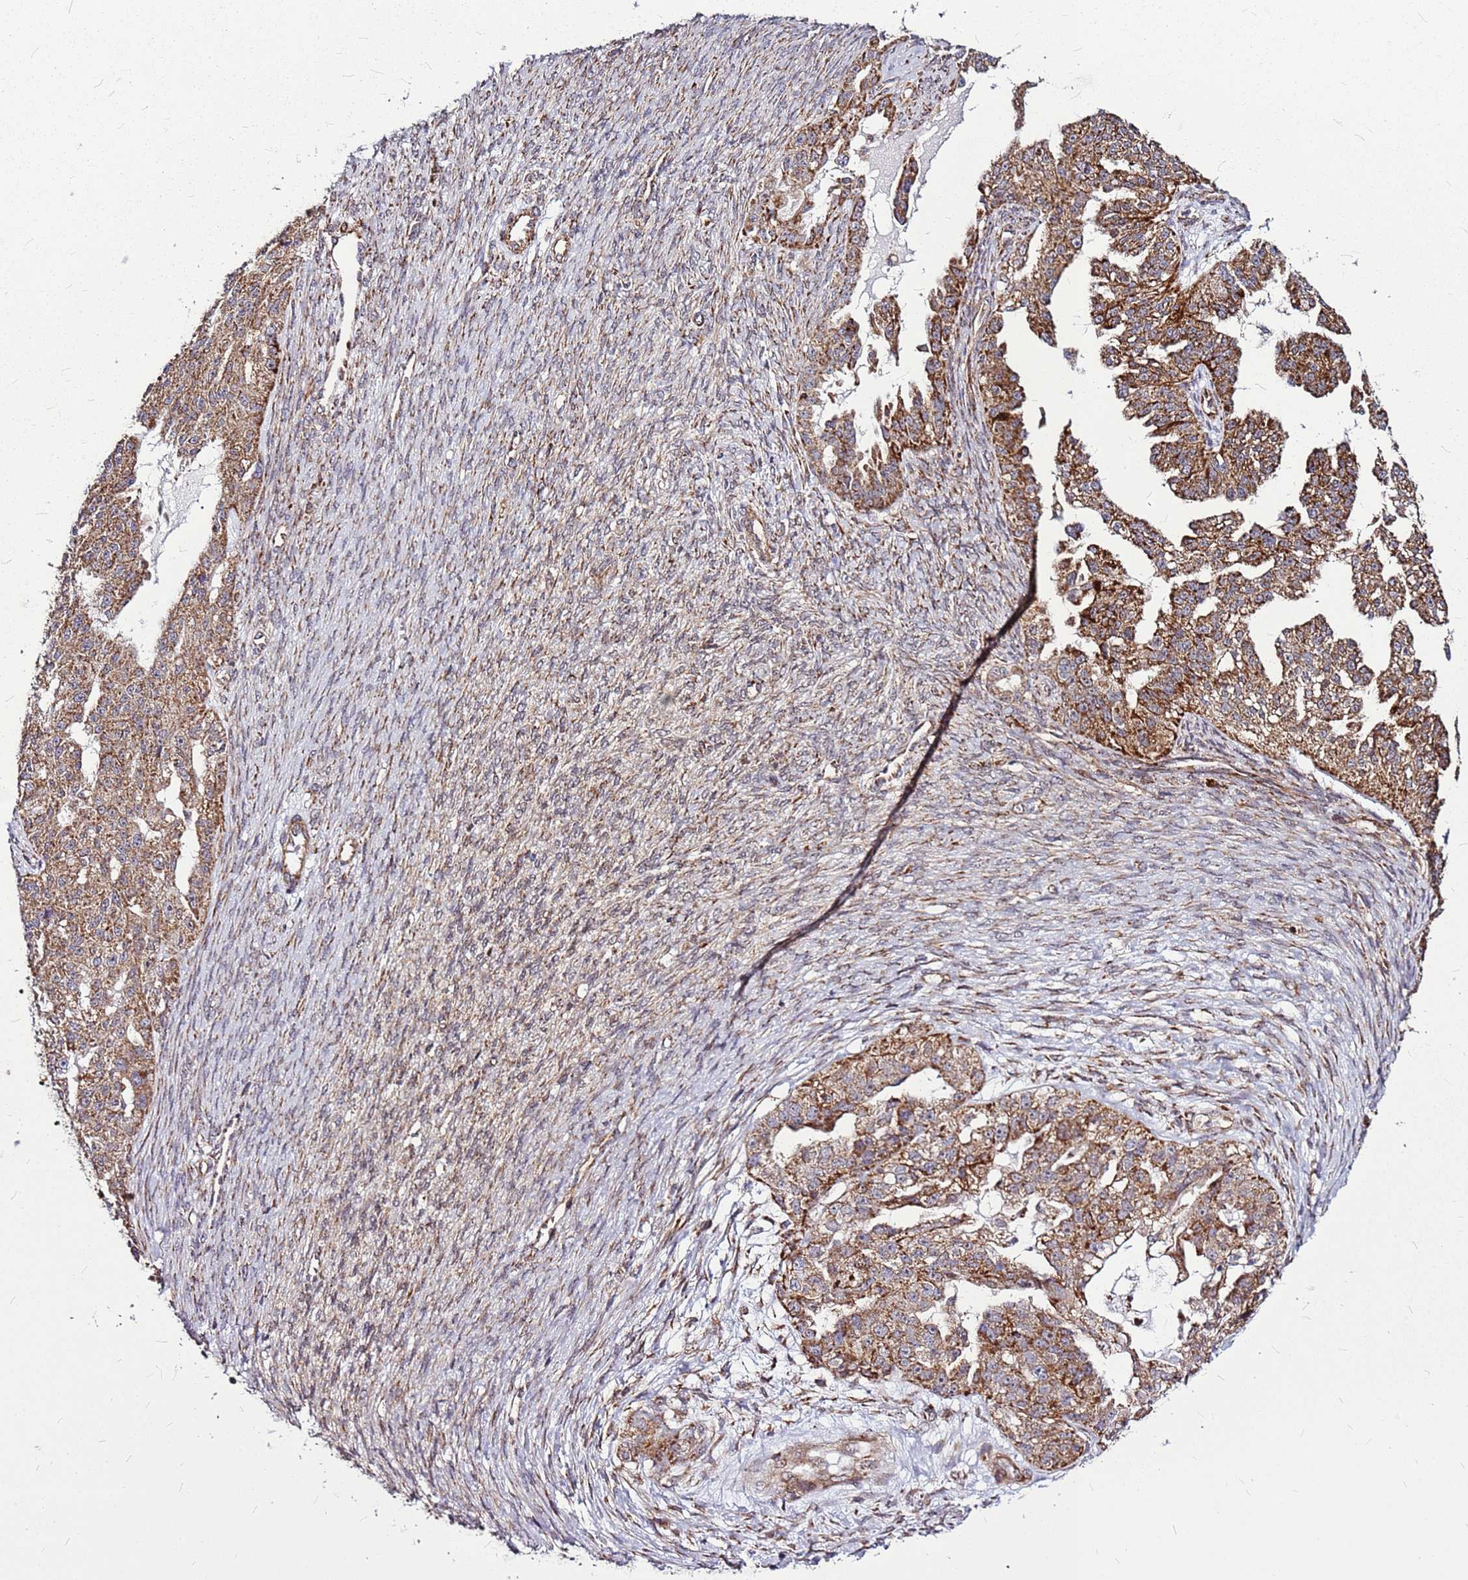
{"staining": {"intensity": "moderate", "quantity": ">75%", "location": "cytoplasmic/membranous"}, "tissue": "ovarian cancer", "cell_type": "Tumor cells", "image_type": "cancer", "snomed": [{"axis": "morphology", "description": "Cystadenocarcinoma, serous, NOS"}, {"axis": "topography", "description": "Ovary"}], "caption": "Immunohistochemical staining of serous cystadenocarcinoma (ovarian) exhibits medium levels of moderate cytoplasmic/membranous protein expression in about >75% of tumor cells.", "gene": "OR51T1", "patient": {"sex": "female", "age": 58}}